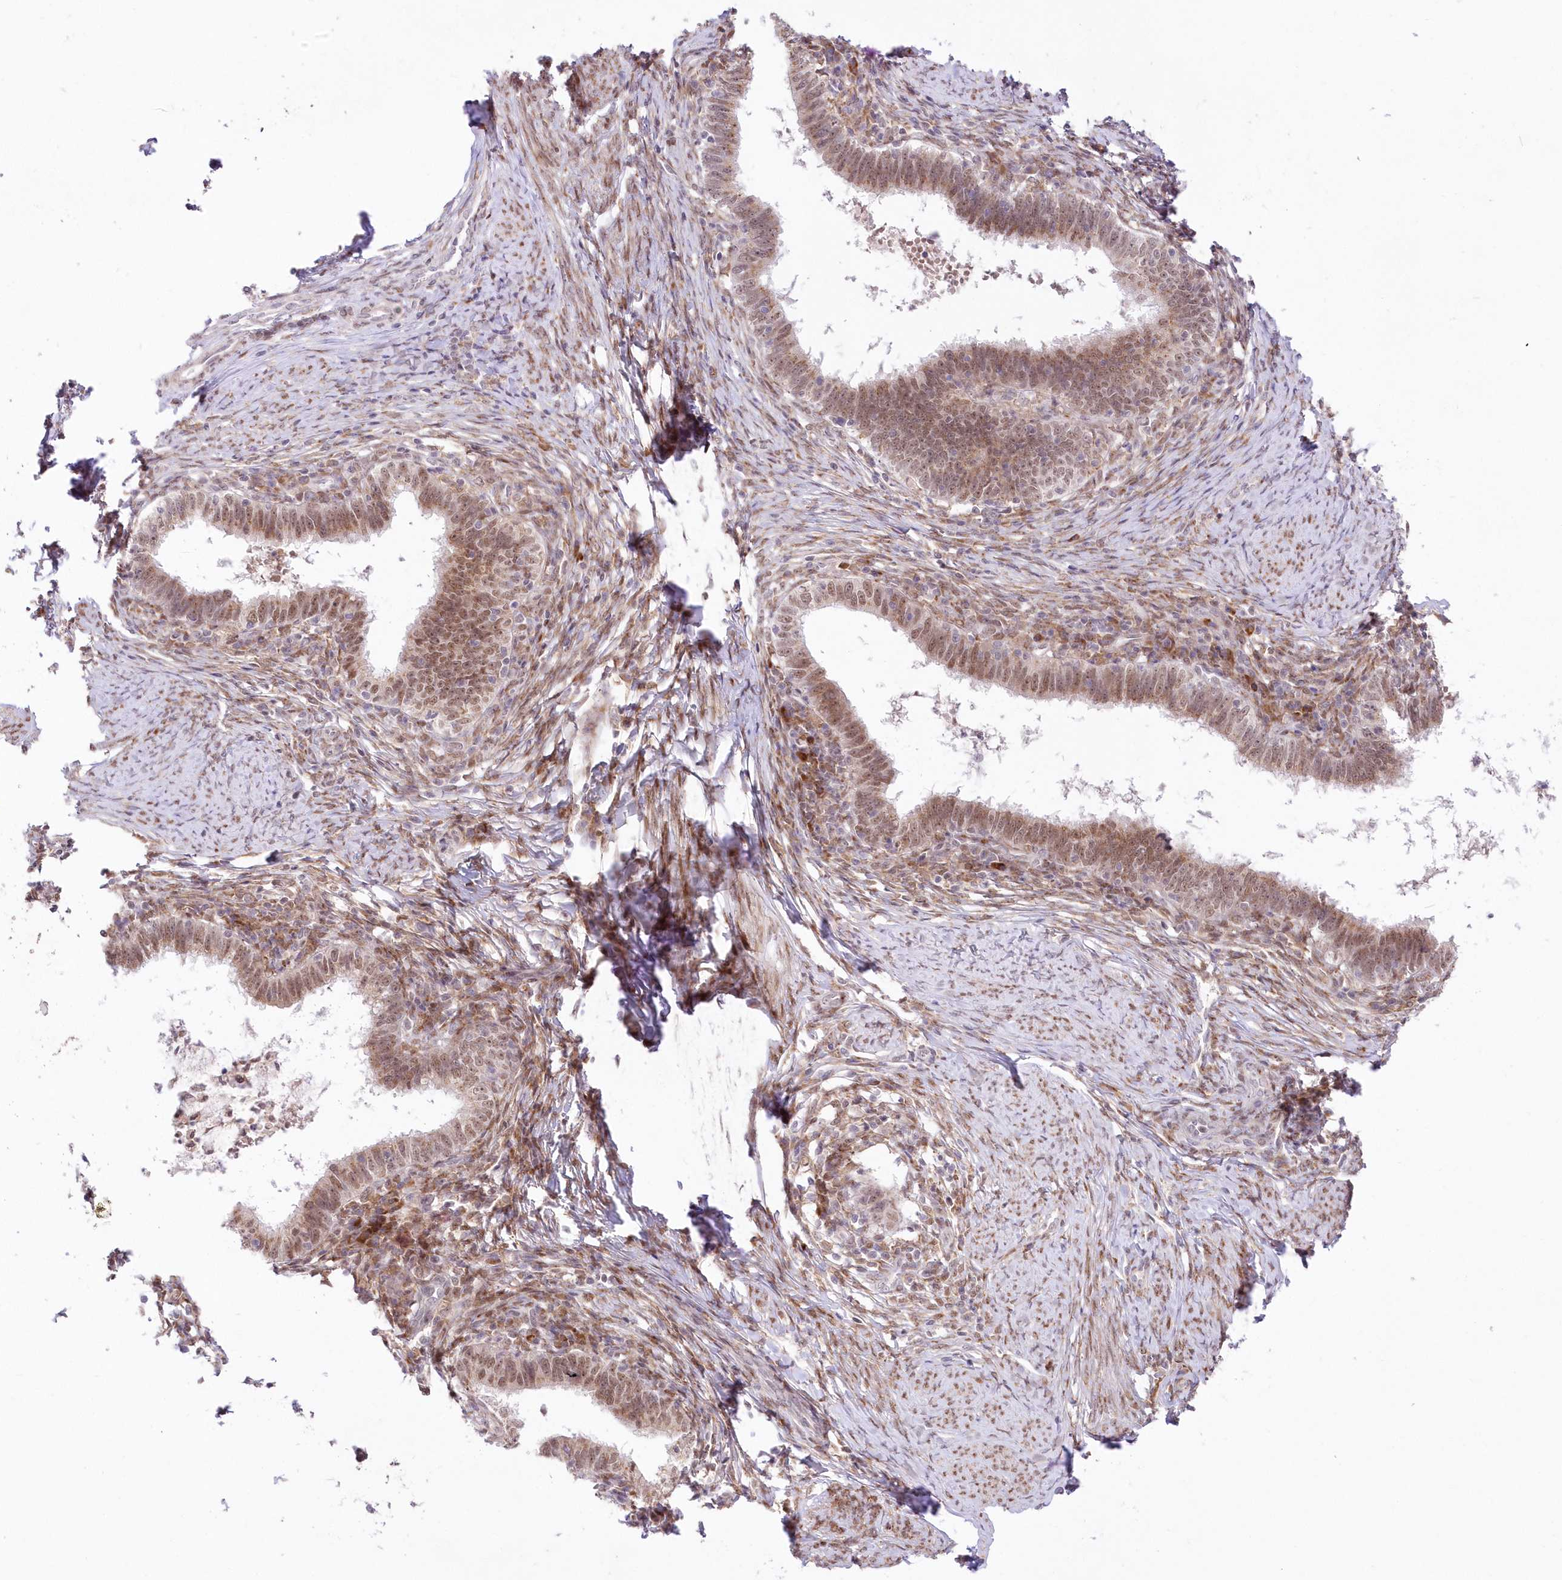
{"staining": {"intensity": "weak", "quantity": ">75%", "location": "nuclear"}, "tissue": "cervical cancer", "cell_type": "Tumor cells", "image_type": "cancer", "snomed": [{"axis": "morphology", "description": "Adenocarcinoma, NOS"}, {"axis": "topography", "description": "Cervix"}], "caption": "A high-resolution photomicrograph shows IHC staining of adenocarcinoma (cervical), which demonstrates weak nuclear staining in approximately >75% of tumor cells. Using DAB (brown) and hematoxylin (blue) stains, captured at high magnification using brightfield microscopy.", "gene": "LDB1", "patient": {"sex": "female", "age": 36}}